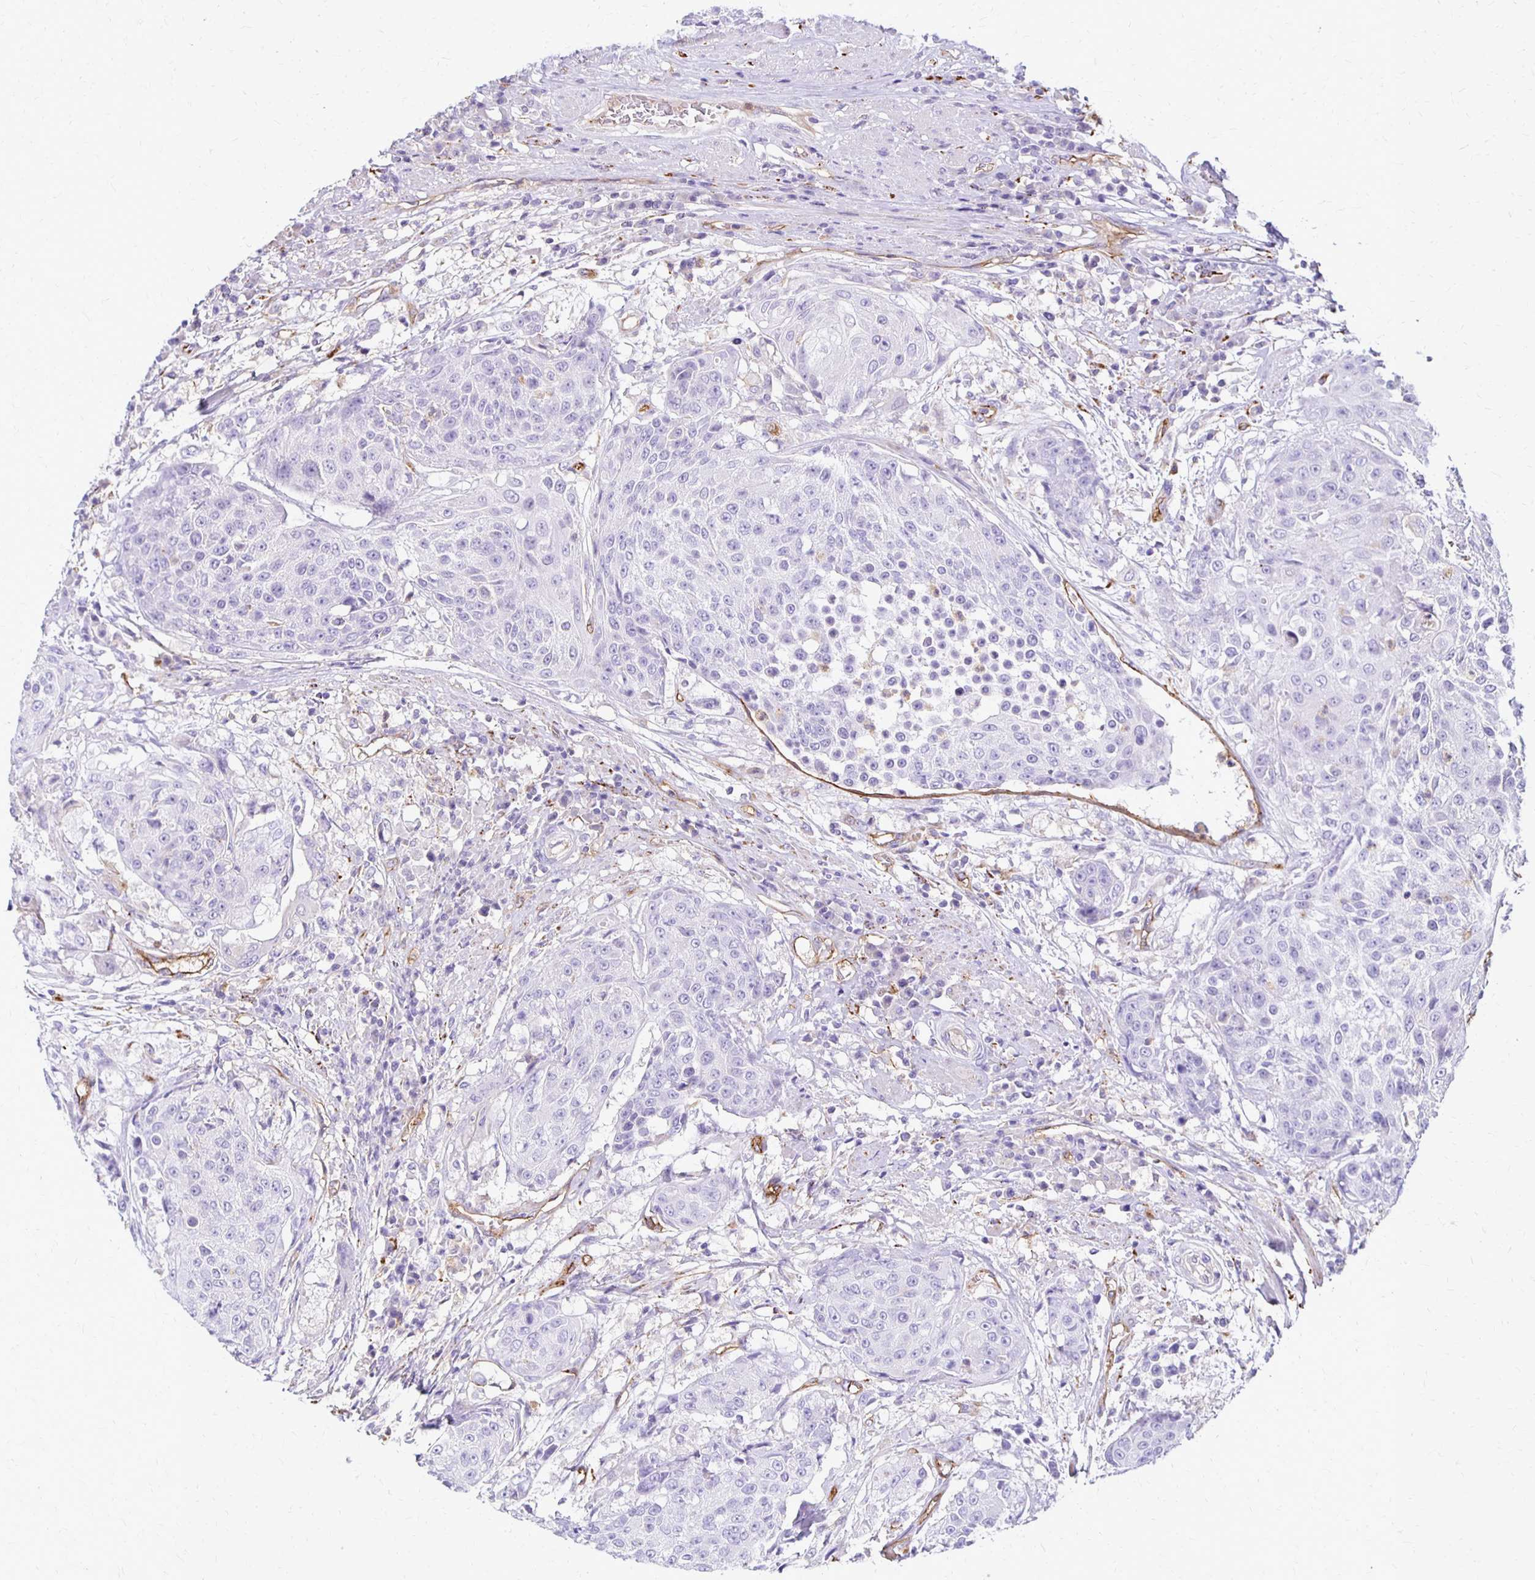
{"staining": {"intensity": "negative", "quantity": "none", "location": "none"}, "tissue": "urothelial cancer", "cell_type": "Tumor cells", "image_type": "cancer", "snomed": [{"axis": "morphology", "description": "Urothelial carcinoma, High grade"}, {"axis": "topography", "description": "Urinary bladder"}], "caption": "A histopathology image of human urothelial carcinoma (high-grade) is negative for staining in tumor cells.", "gene": "TTYH1", "patient": {"sex": "female", "age": 63}}